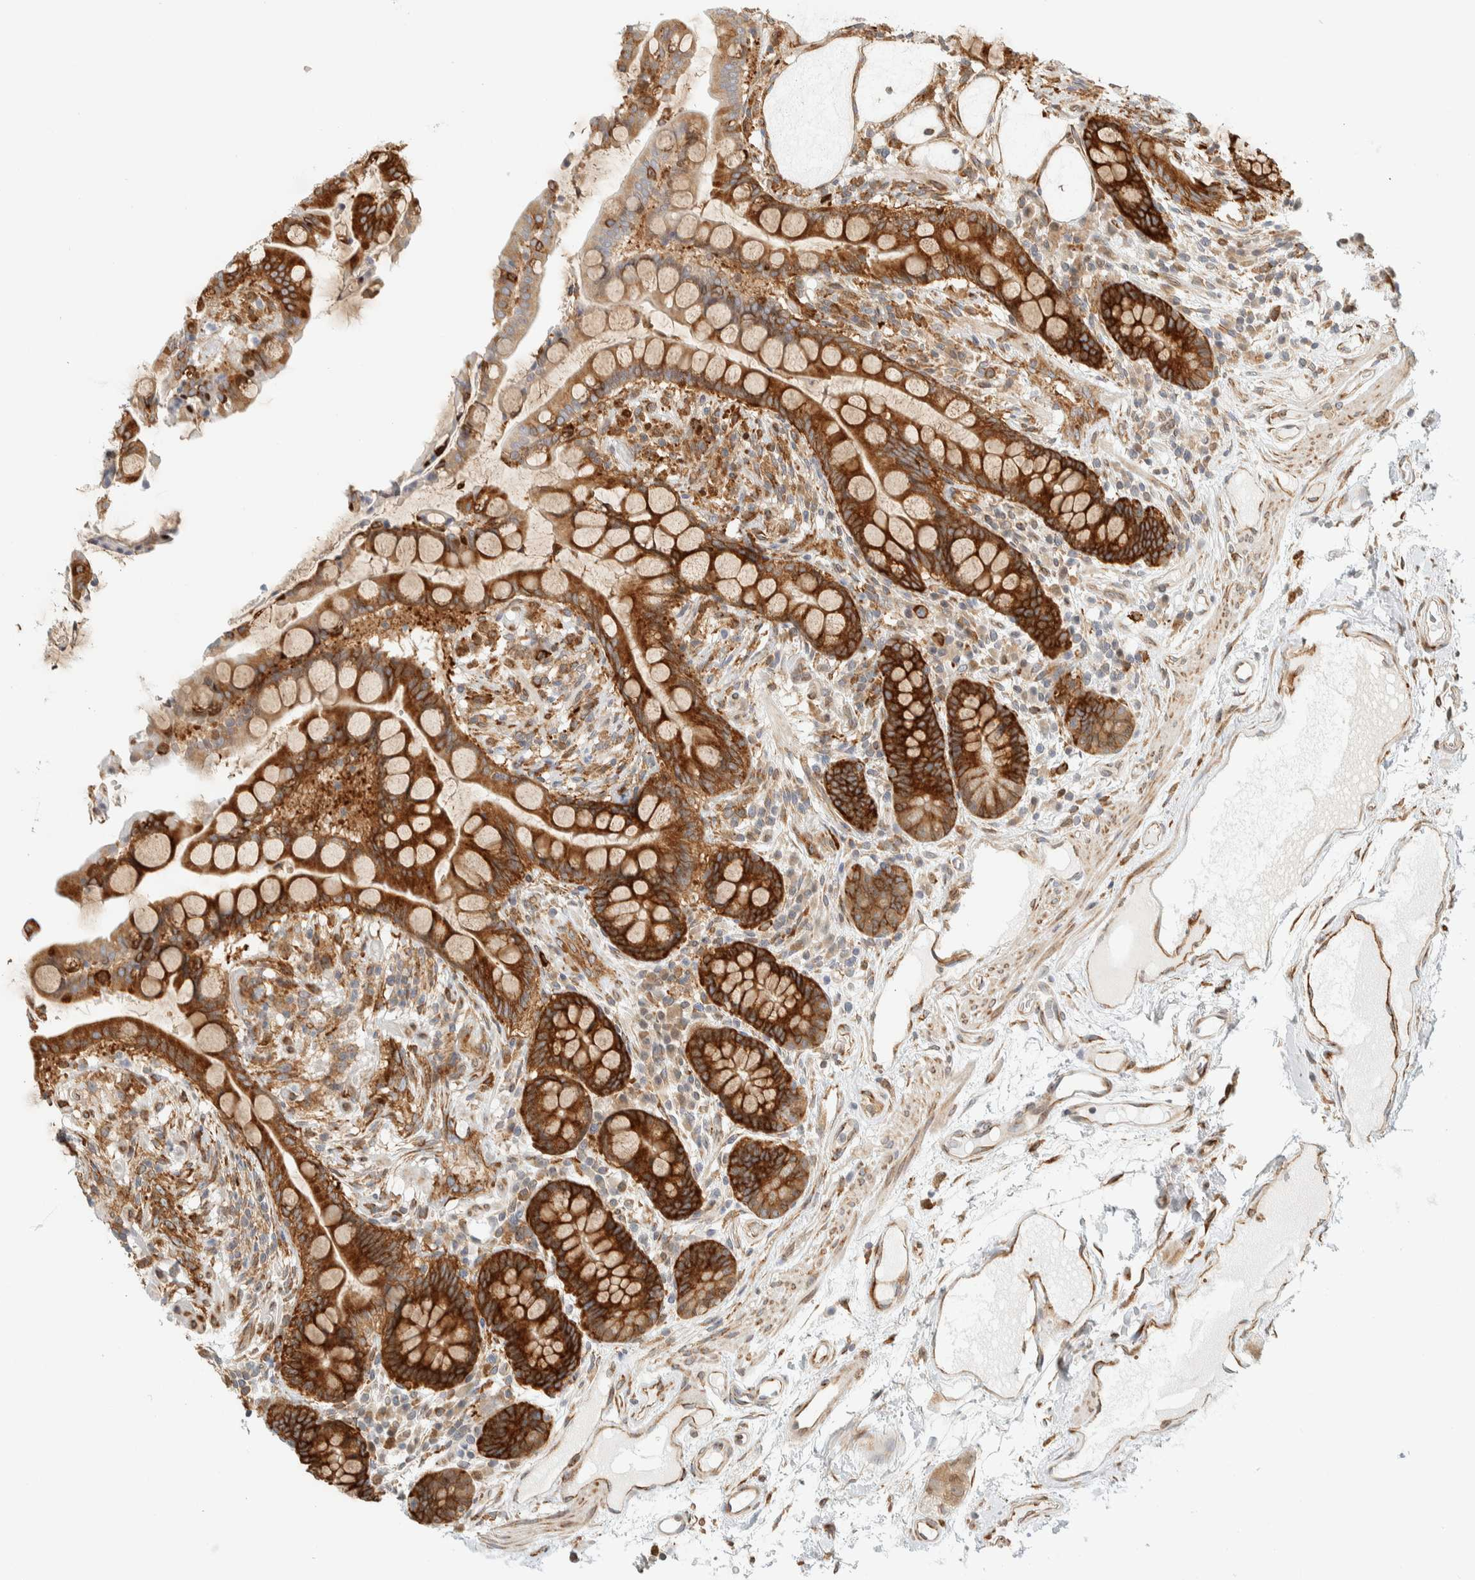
{"staining": {"intensity": "moderate", "quantity": "25%-75%", "location": "cytoplasmic/membranous"}, "tissue": "colon", "cell_type": "Endothelial cells", "image_type": "normal", "snomed": [{"axis": "morphology", "description": "Normal tissue, NOS"}, {"axis": "topography", "description": "Colon"}], "caption": "The image displays a brown stain indicating the presence of a protein in the cytoplasmic/membranous of endothelial cells in colon.", "gene": "LLGL2", "patient": {"sex": "male", "age": 73}}